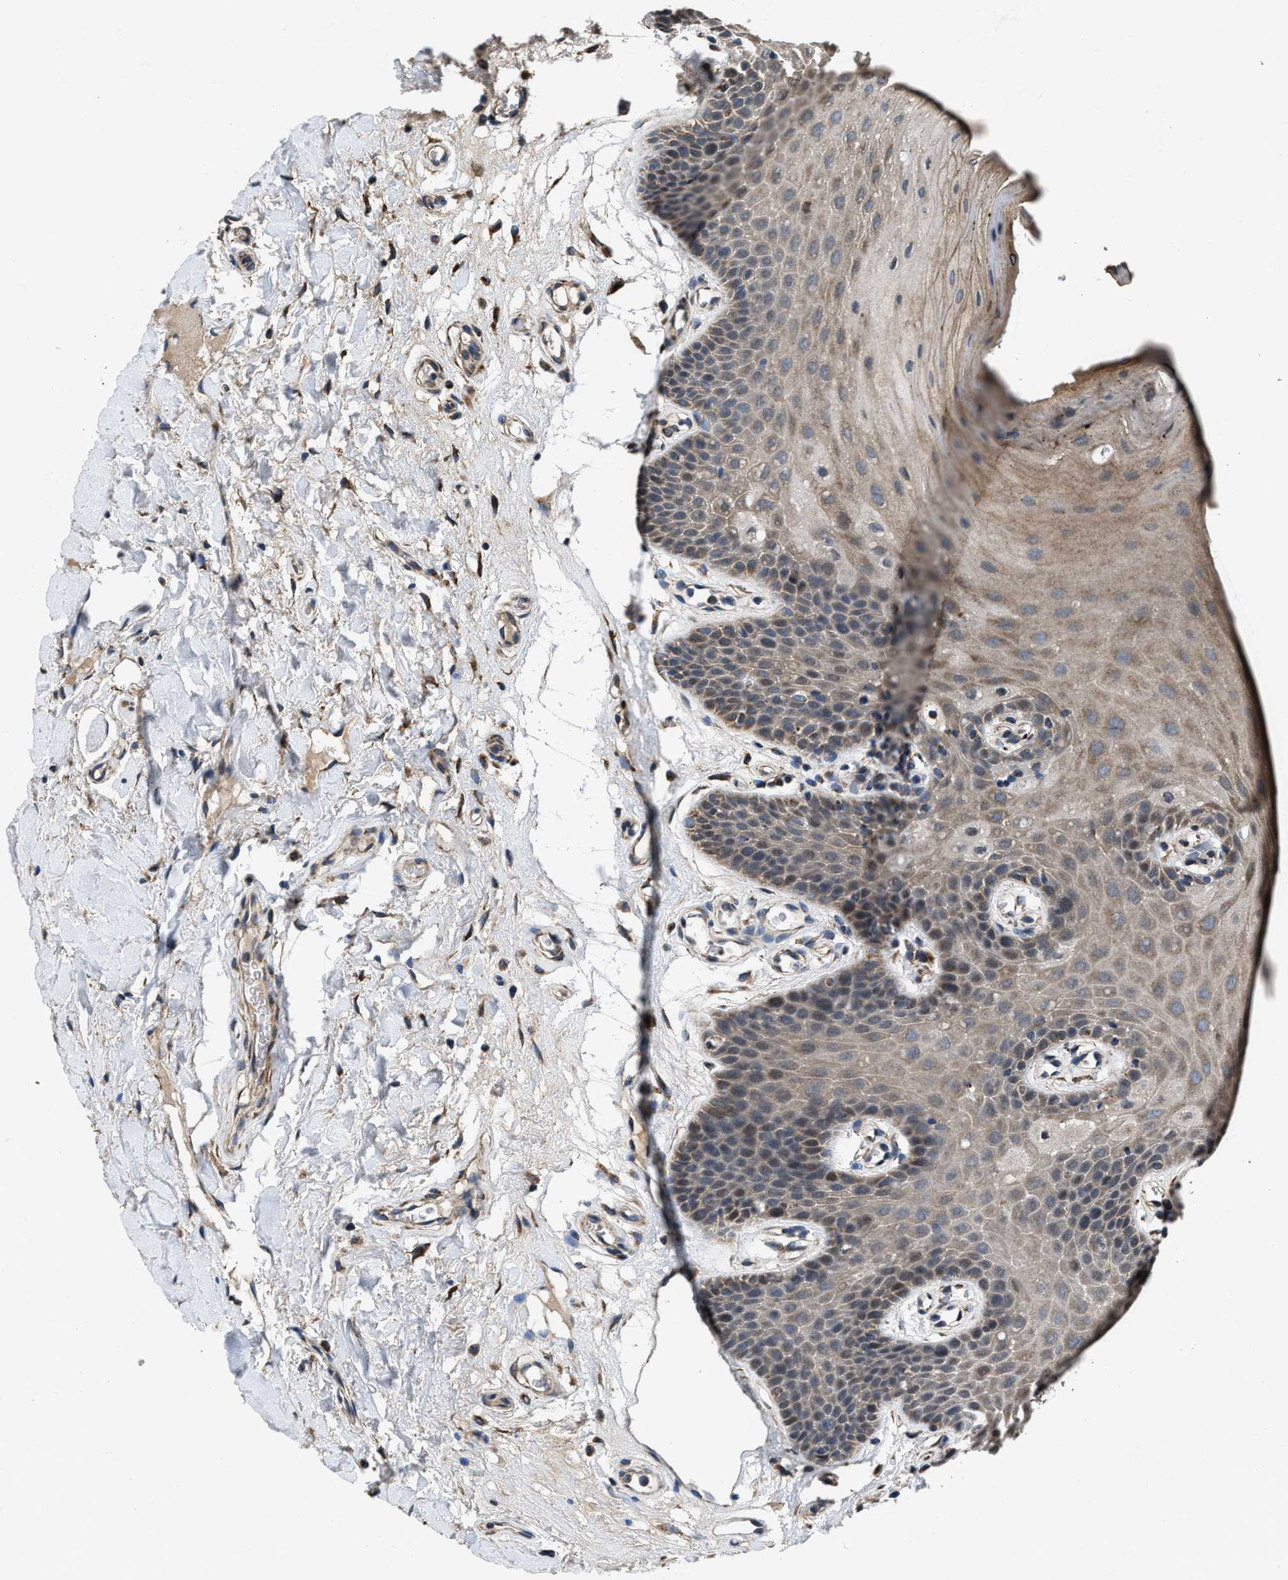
{"staining": {"intensity": "weak", "quantity": ">75%", "location": "cytoplasmic/membranous"}, "tissue": "oral mucosa", "cell_type": "Squamous epithelial cells", "image_type": "normal", "snomed": [{"axis": "morphology", "description": "Normal tissue, NOS"}, {"axis": "morphology", "description": "Squamous cell carcinoma, NOS"}, {"axis": "topography", "description": "Oral tissue"}, {"axis": "topography", "description": "Head-Neck"}], "caption": "Immunohistochemistry histopathology image of unremarkable oral mucosa stained for a protein (brown), which reveals low levels of weak cytoplasmic/membranous expression in approximately >75% of squamous epithelial cells.", "gene": "PDP1", "patient": {"sex": "male", "age": 71}}